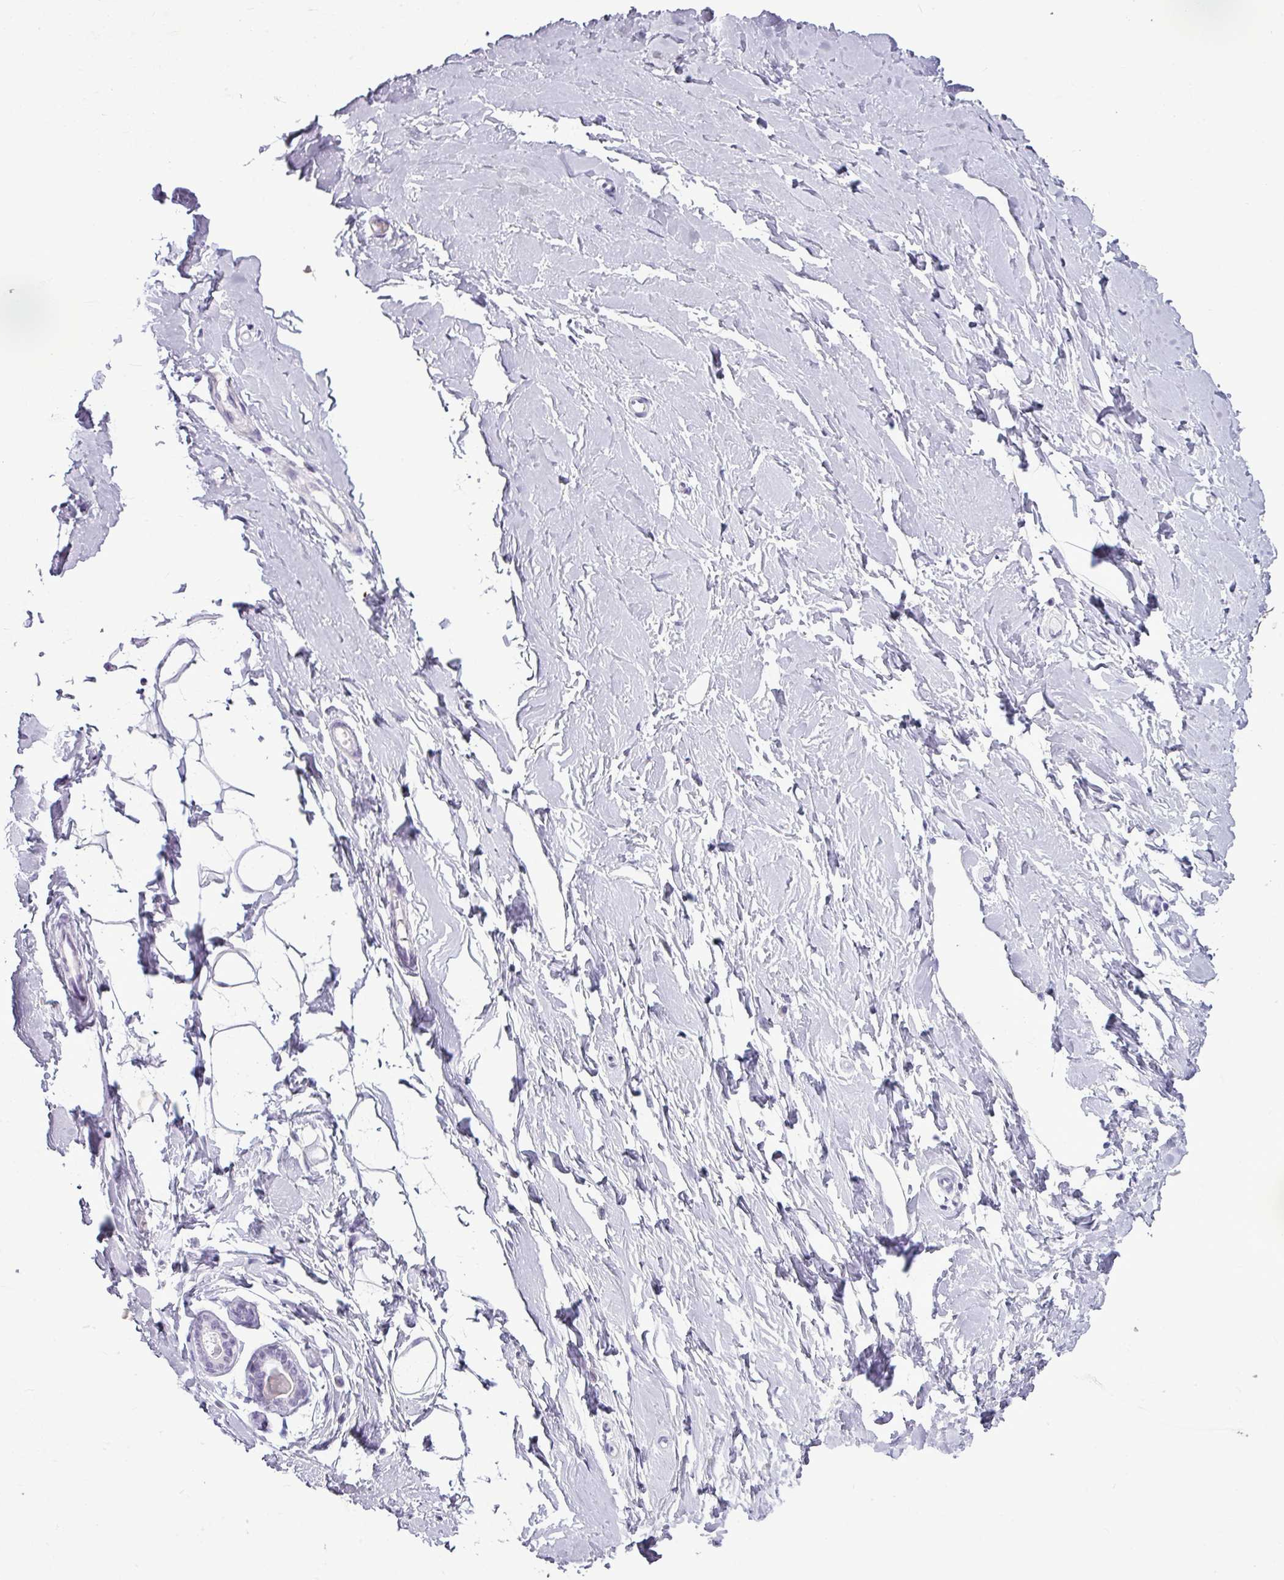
{"staining": {"intensity": "negative", "quantity": "none", "location": "none"}, "tissue": "breast", "cell_type": "Adipocytes", "image_type": "normal", "snomed": [{"axis": "morphology", "description": "Normal tissue, NOS"}, {"axis": "topography", "description": "Breast"}], "caption": "Adipocytes are negative for protein expression in unremarkable human breast. (DAB (3,3'-diaminobenzidine) immunohistochemistry with hematoxylin counter stain).", "gene": "AMY2A", "patient": {"sex": "female", "age": 23}}